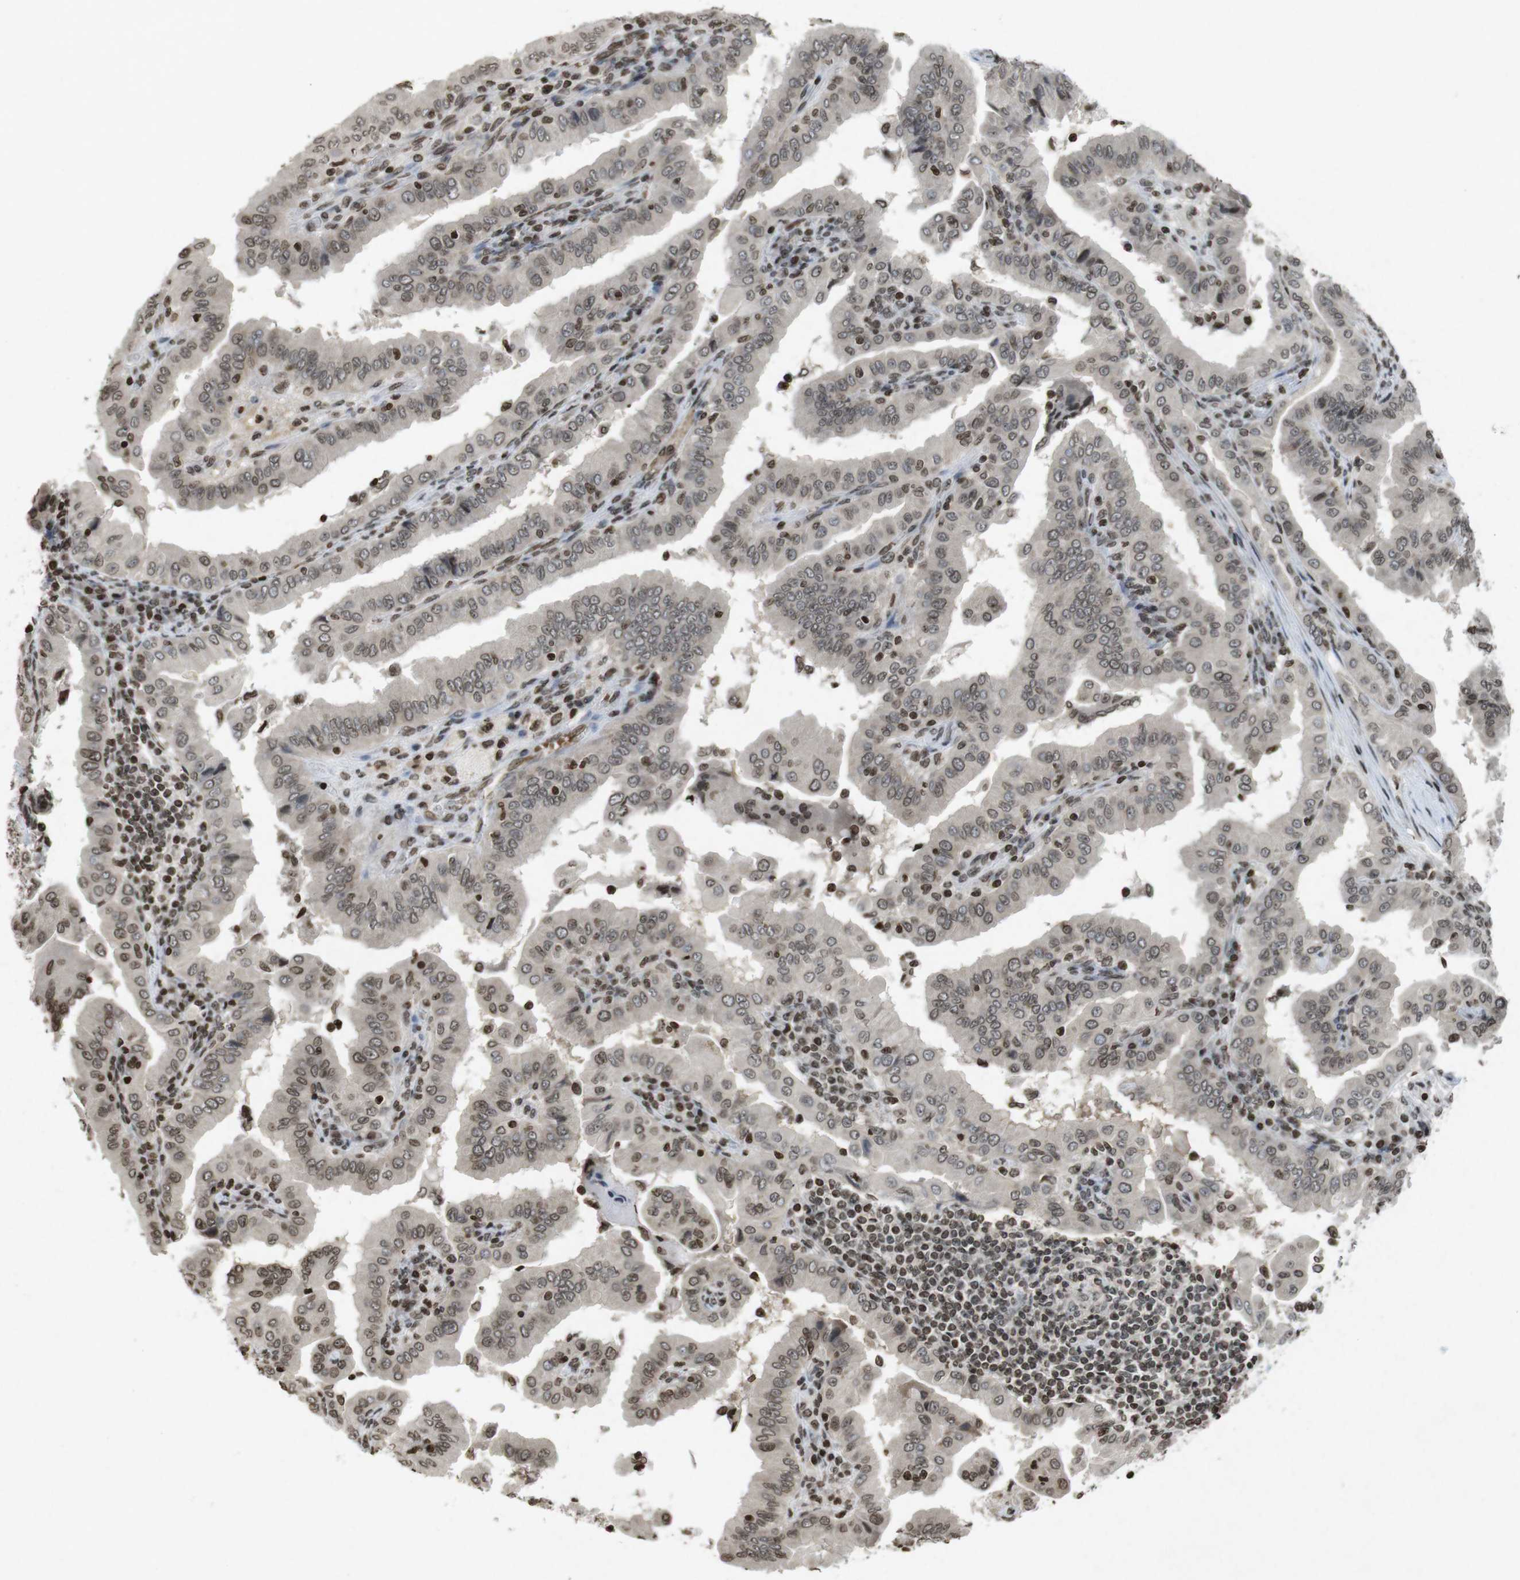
{"staining": {"intensity": "weak", "quantity": ">75%", "location": "cytoplasmic/membranous,nuclear"}, "tissue": "thyroid cancer", "cell_type": "Tumor cells", "image_type": "cancer", "snomed": [{"axis": "morphology", "description": "Papillary adenocarcinoma, NOS"}, {"axis": "topography", "description": "Thyroid gland"}], "caption": "Immunohistochemistry (IHC) of human thyroid cancer demonstrates low levels of weak cytoplasmic/membranous and nuclear staining in approximately >75% of tumor cells.", "gene": "FOXA3", "patient": {"sex": "male", "age": 33}}